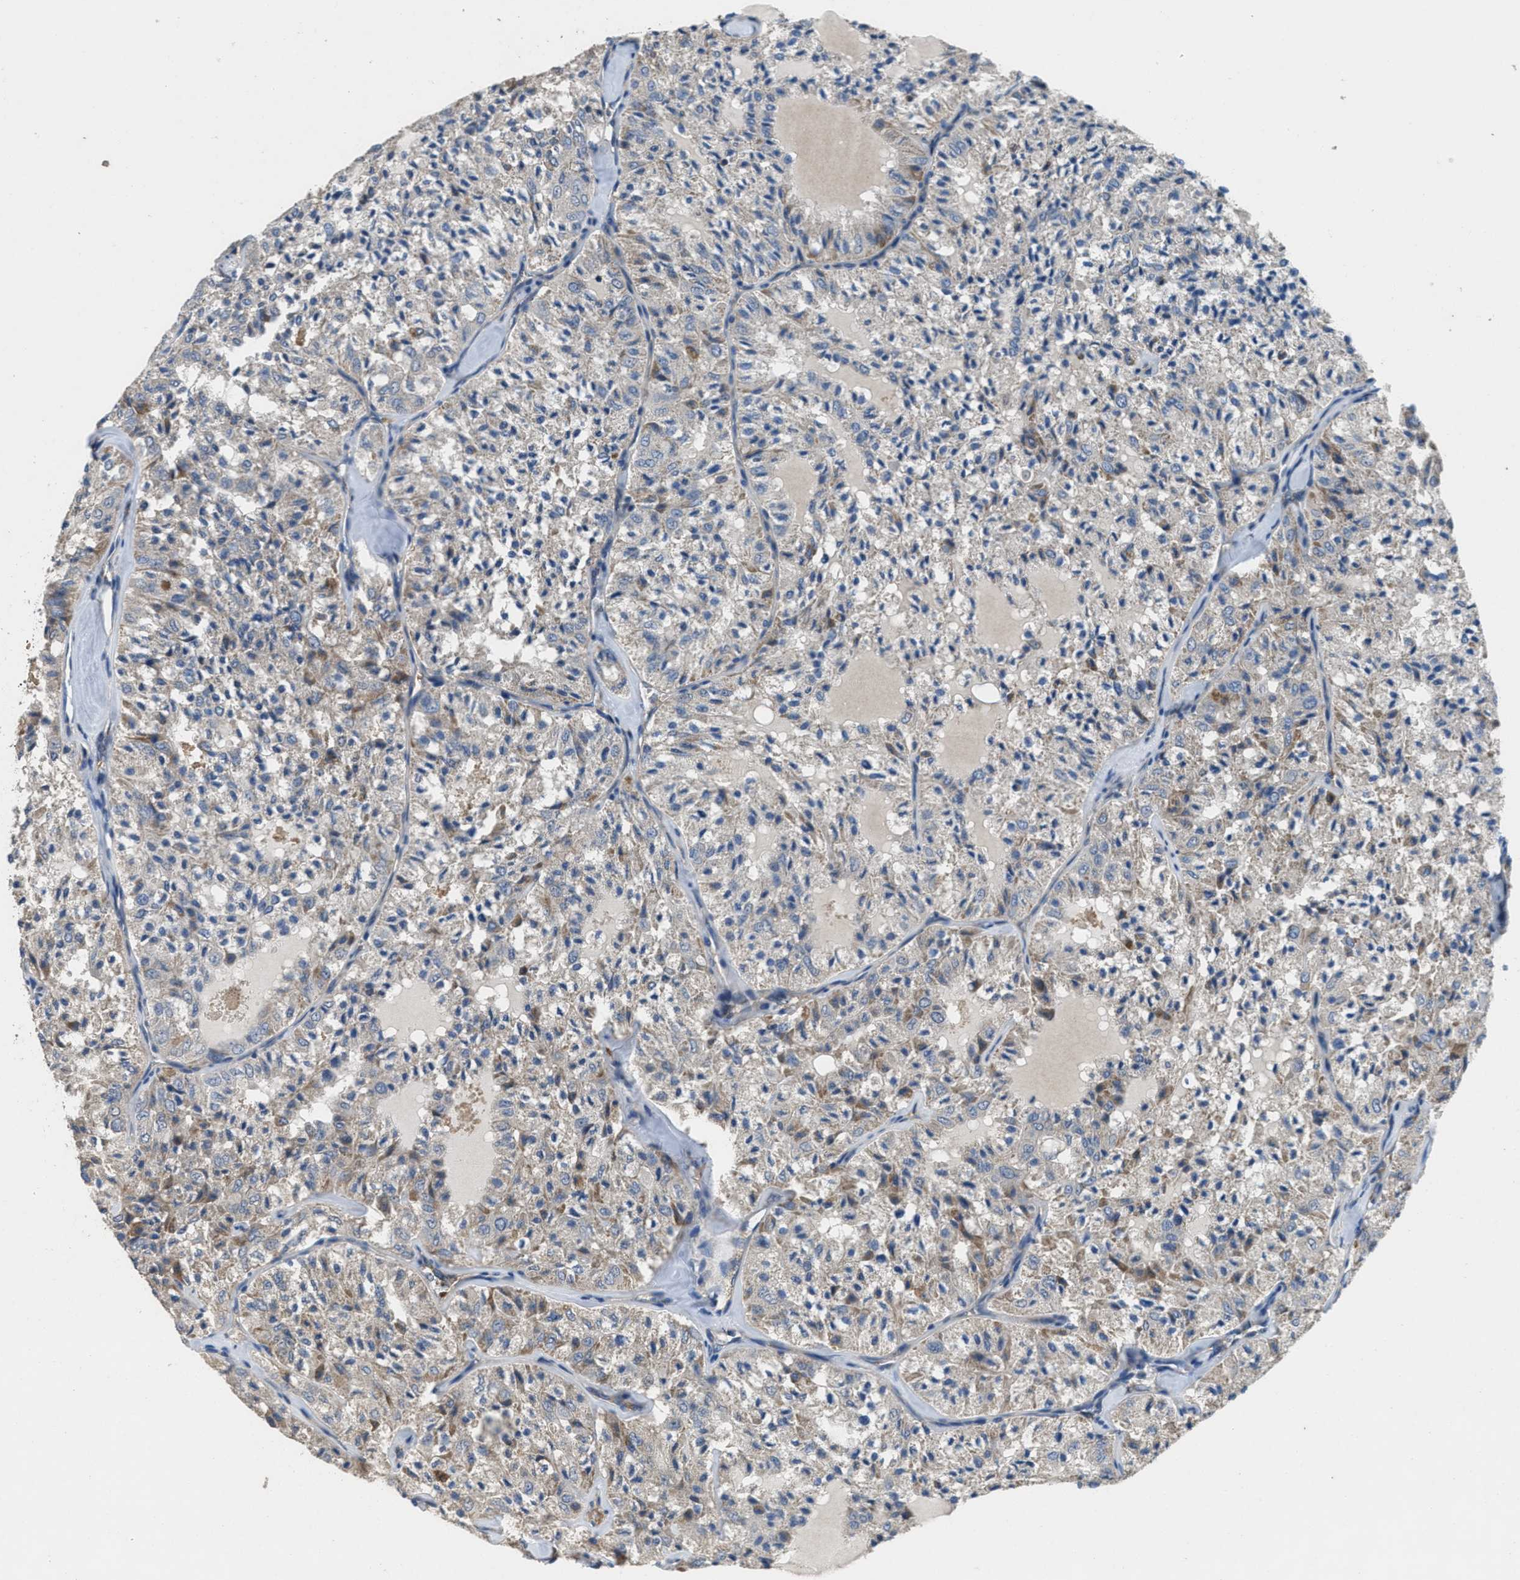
{"staining": {"intensity": "moderate", "quantity": "<25%", "location": "cytoplasmic/membranous"}, "tissue": "thyroid cancer", "cell_type": "Tumor cells", "image_type": "cancer", "snomed": [{"axis": "morphology", "description": "Follicular adenoma carcinoma, NOS"}, {"axis": "topography", "description": "Thyroid gland"}], "caption": "This photomicrograph reveals thyroid cancer stained with immunohistochemistry to label a protein in brown. The cytoplasmic/membranous of tumor cells show moderate positivity for the protein. Nuclei are counter-stained blue.", "gene": "DGKE", "patient": {"sex": "male", "age": 75}}